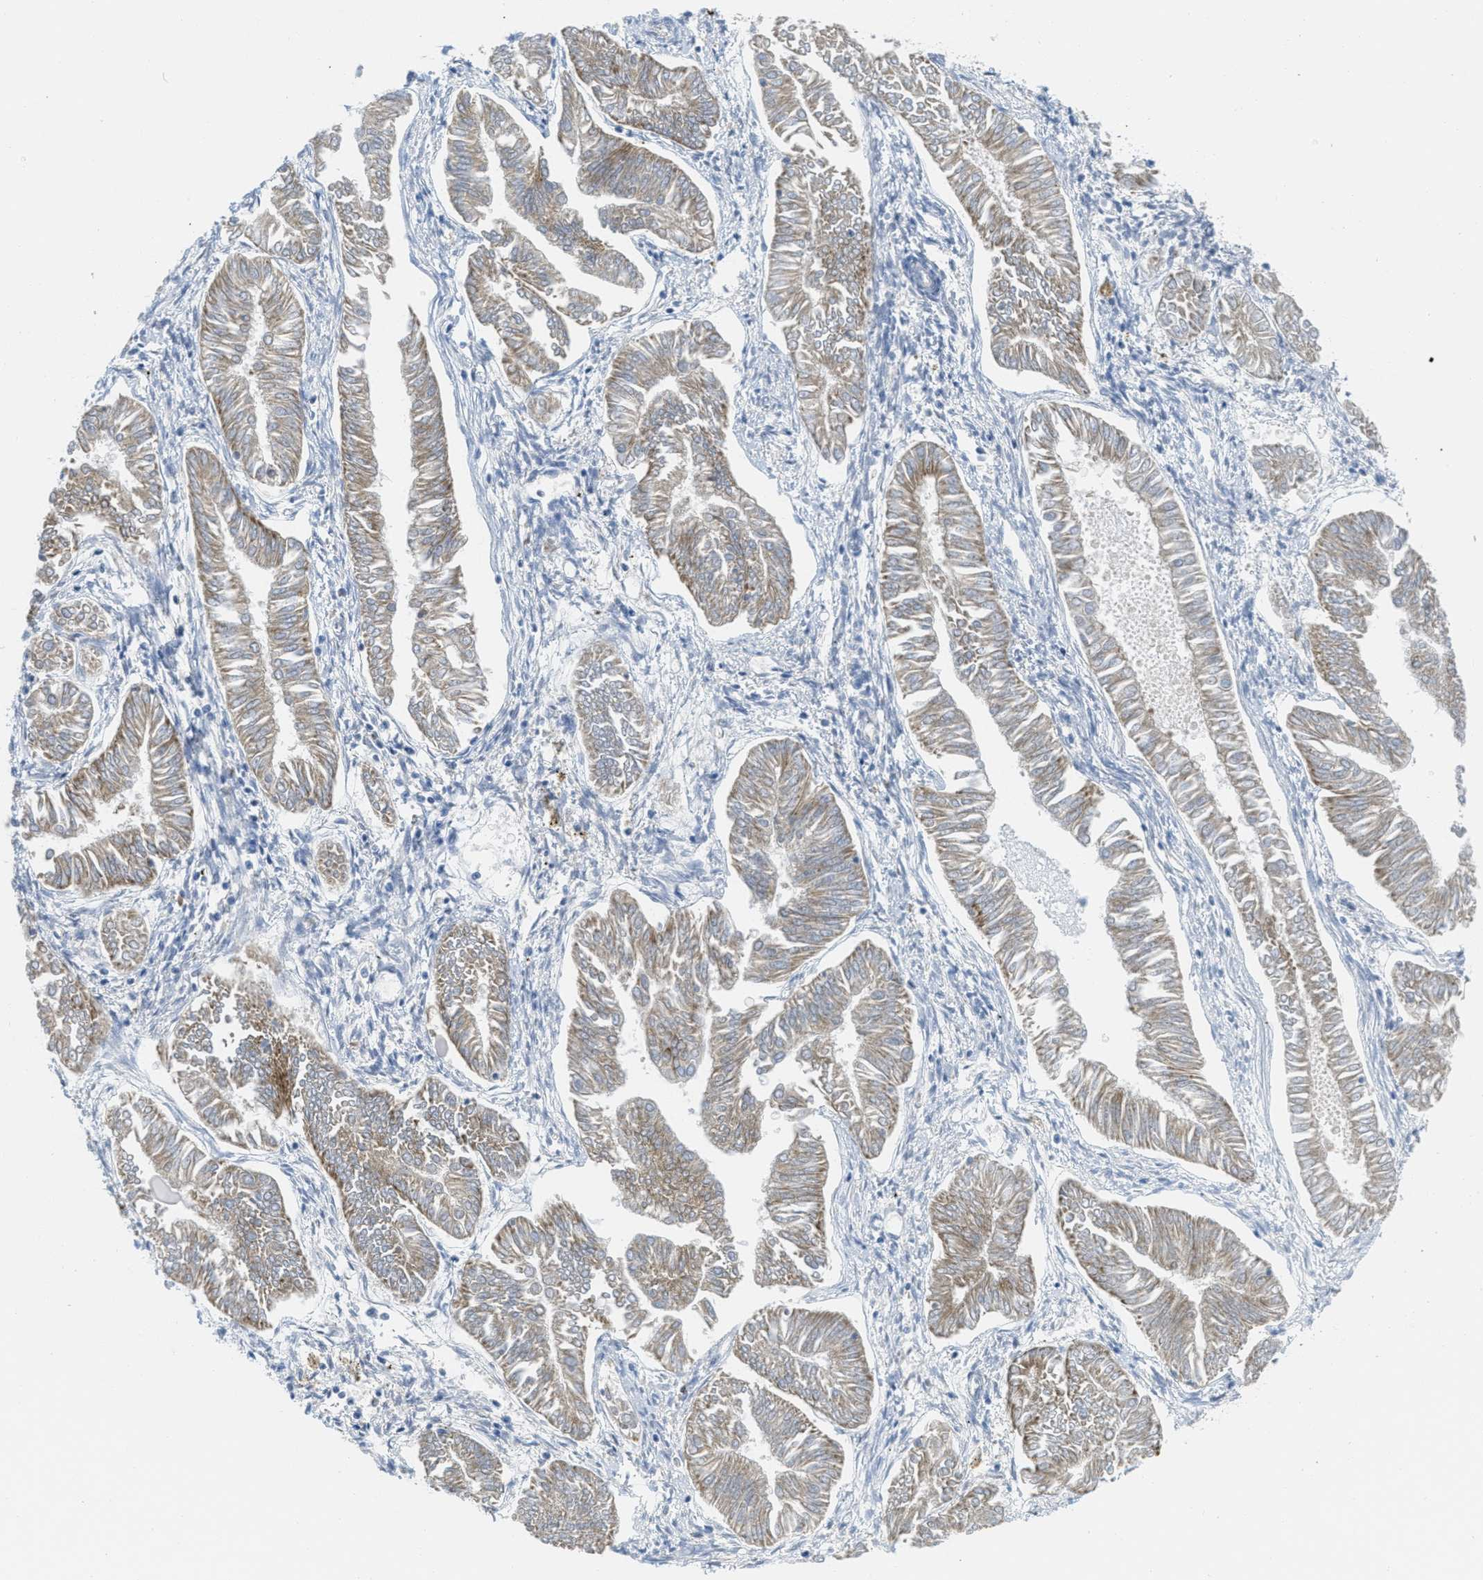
{"staining": {"intensity": "weak", "quantity": ">75%", "location": "cytoplasmic/membranous"}, "tissue": "endometrial cancer", "cell_type": "Tumor cells", "image_type": "cancer", "snomed": [{"axis": "morphology", "description": "Adenocarcinoma, NOS"}, {"axis": "topography", "description": "Endometrium"}], "caption": "The histopathology image shows immunohistochemical staining of adenocarcinoma (endometrial). There is weak cytoplasmic/membranous positivity is present in about >75% of tumor cells.", "gene": "ORC6", "patient": {"sex": "female", "age": 53}}